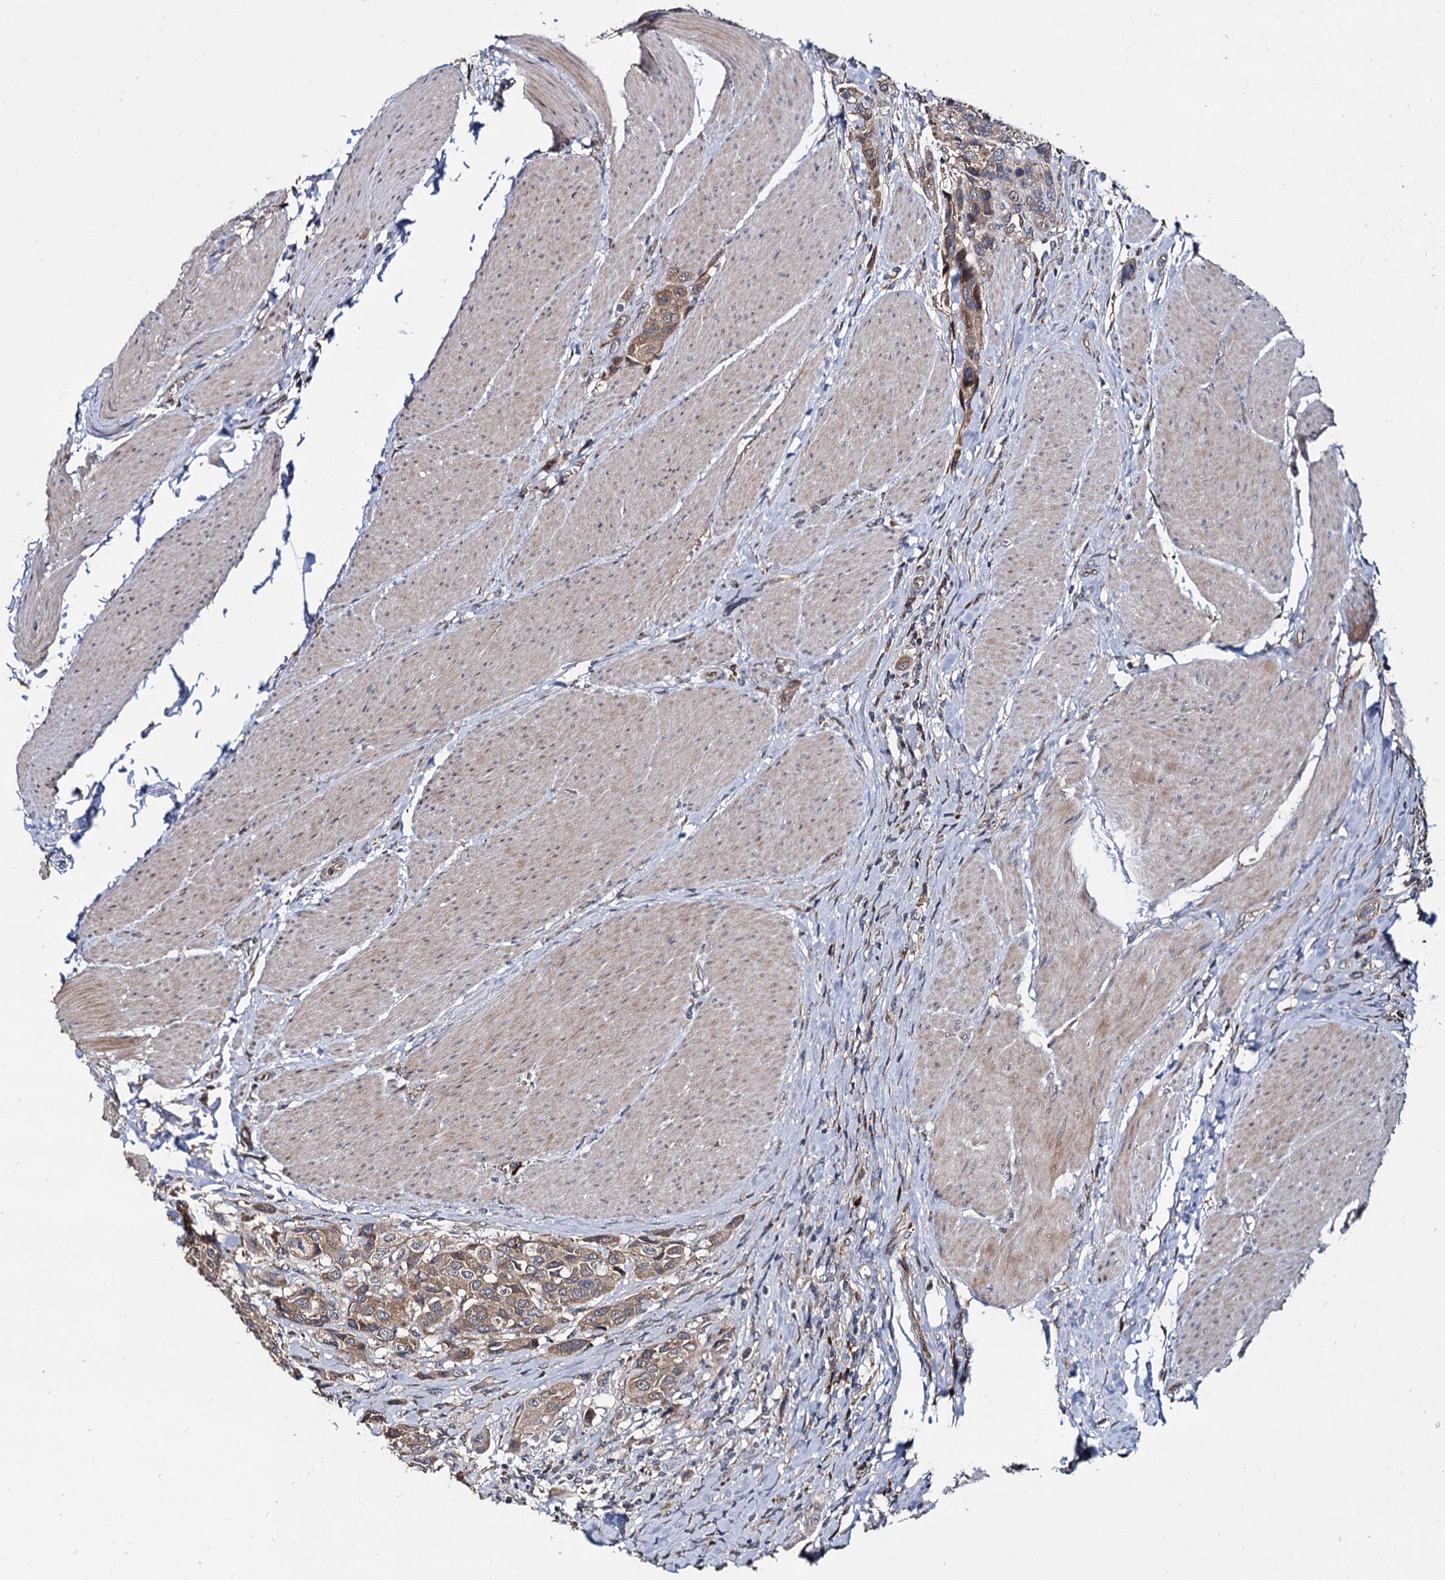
{"staining": {"intensity": "moderate", "quantity": ">75%", "location": "cytoplasmic/membranous"}, "tissue": "urothelial cancer", "cell_type": "Tumor cells", "image_type": "cancer", "snomed": [{"axis": "morphology", "description": "Urothelial carcinoma, High grade"}, {"axis": "topography", "description": "Urinary bladder"}], "caption": "A micrograph showing moderate cytoplasmic/membranous positivity in approximately >75% of tumor cells in urothelial carcinoma (high-grade), as visualized by brown immunohistochemical staining.", "gene": "WWC3", "patient": {"sex": "male", "age": 50}}